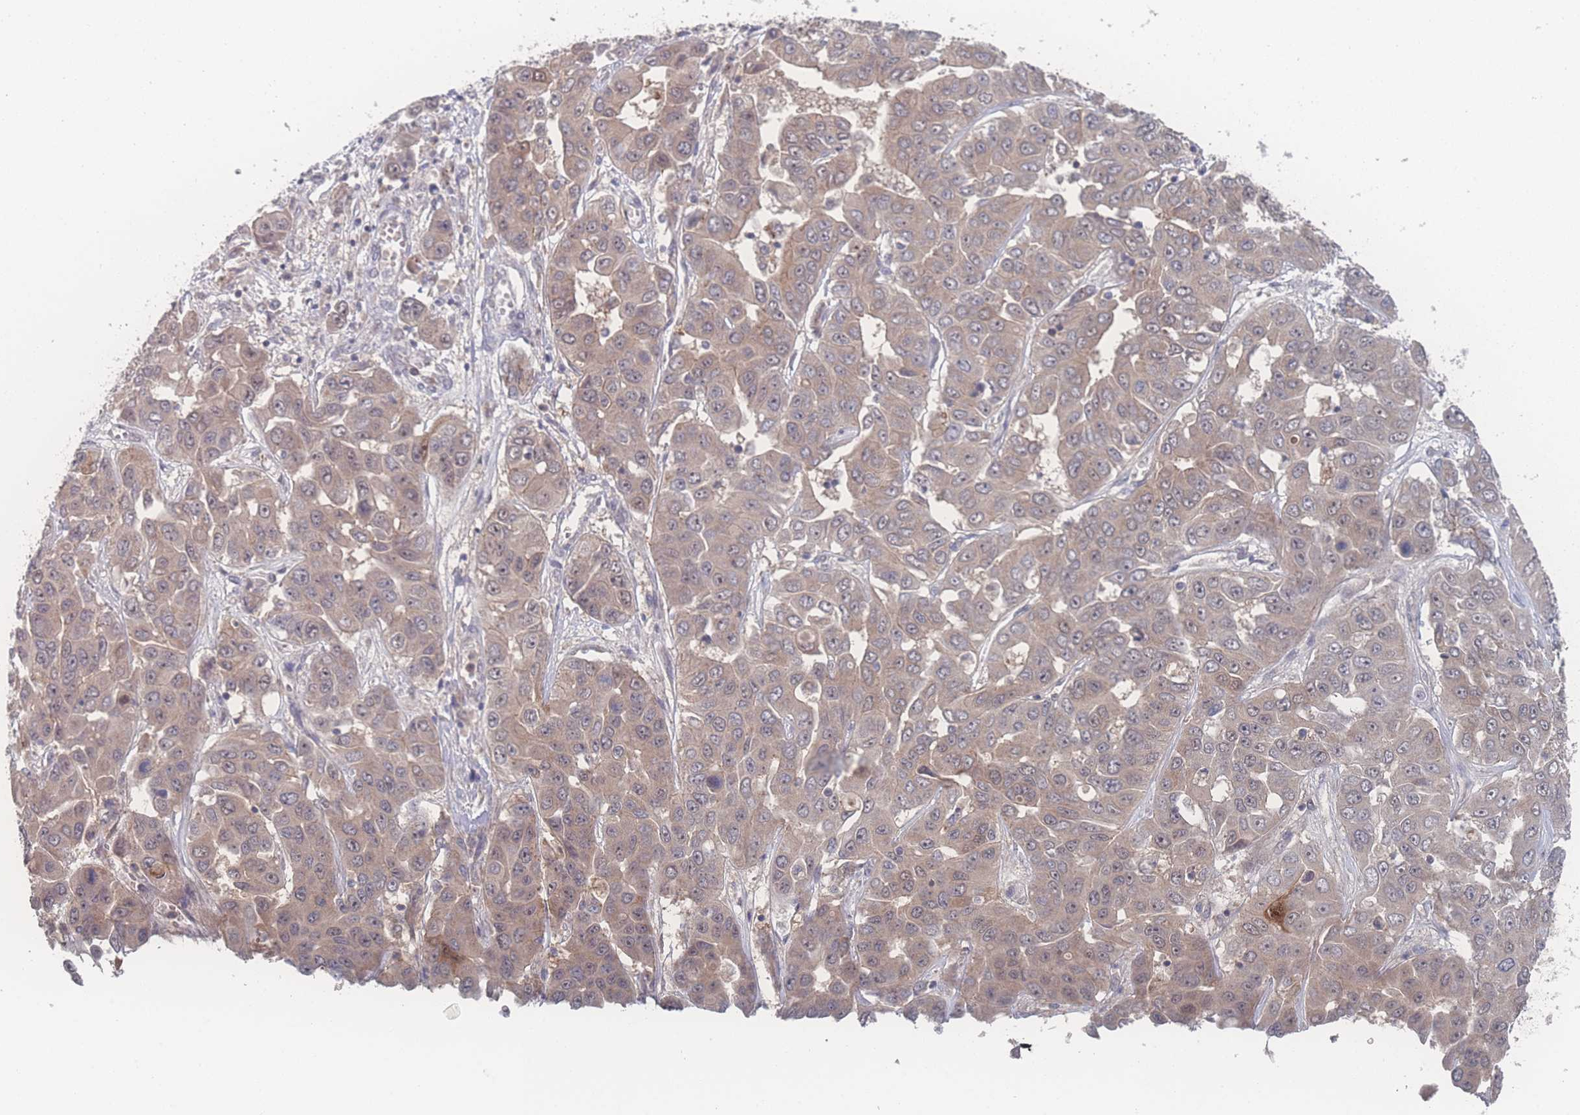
{"staining": {"intensity": "weak", "quantity": ">75%", "location": "cytoplasmic/membranous,nuclear"}, "tissue": "liver cancer", "cell_type": "Tumor cells", "image_type": "cancer", "snomed": [{"axis": "morphology", "description": "Cholangiocarcinoma"}, {"axis": "topography", "description": "Liver"}], "caption": "A high-resolution histopathology image shows IHC staining of liver cholangiocarcinoma, which exhibits weak cytoplasmic/membranous and nuclear positivity in about >75% of tumor cells. The staining was performed using DAB, with brown indicating positive protein expression. Nuclei are stained blue with hematoxylin.", "gene": "NBEAL1", "patient": {"sex": "female", "age": 52}}